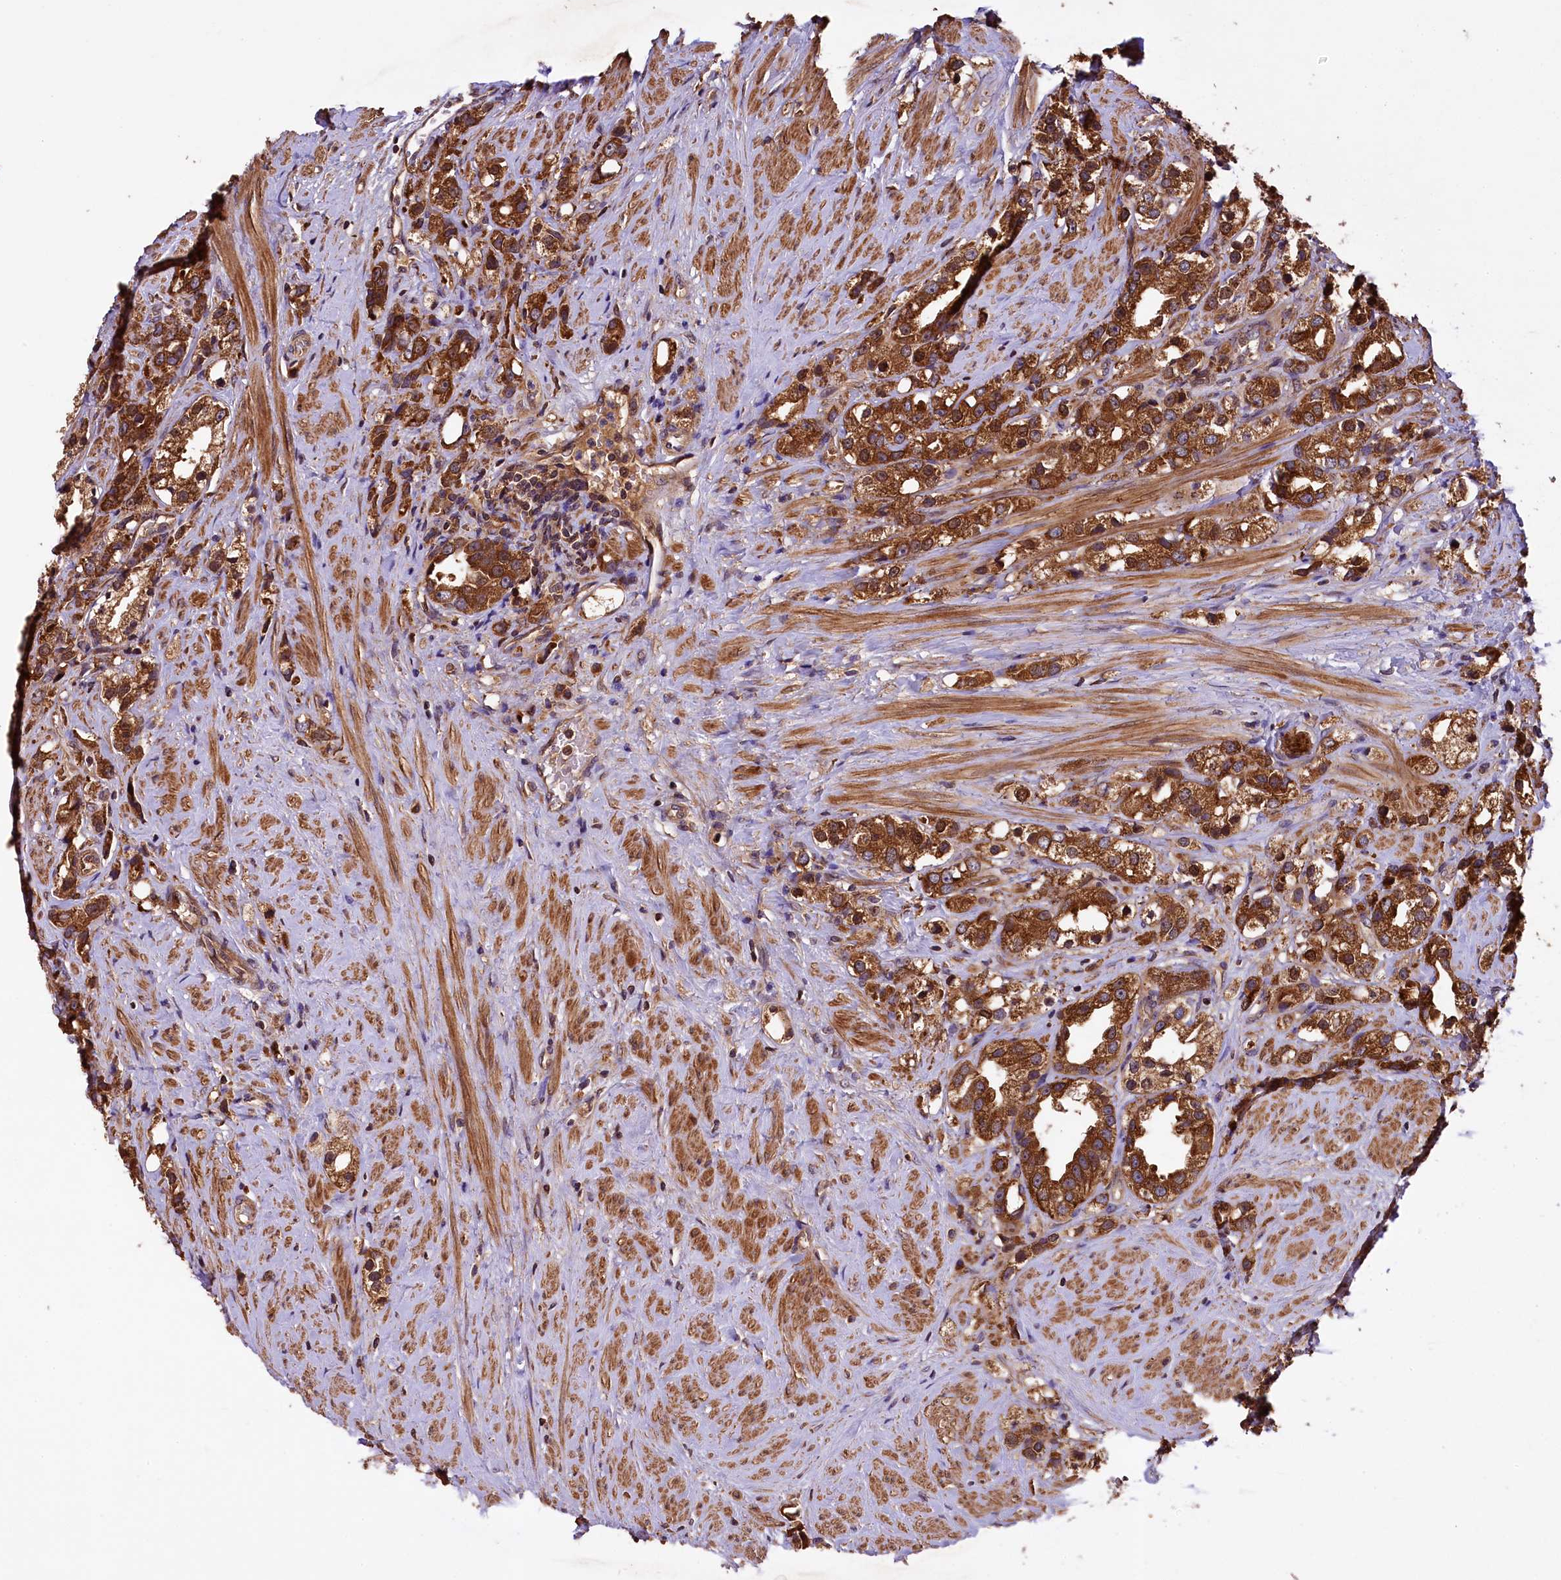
{"staining": {"intensity": "strong", "quantity": ">75%", "location": "cytoplasmic/membranous"}, "tissue": "prostate cancer", "cell_type": "Tumor cells", "image_type": "cancer", "snomed": [{"axis": "morphology", "description": "Adenocarcinoma, NOS"}, {"axis": "topography", "description": "Prostate"}], "caption": "Tumor cells exhibit high levels of strong cytoplasmic/membranous expression in approximately >75% of cells in prostate cancer. (DAB IHC, brown staining for protein, blue staining for nuclei).", "gene": "KLC2", "patient": {"sex": "male", "age": 79}}